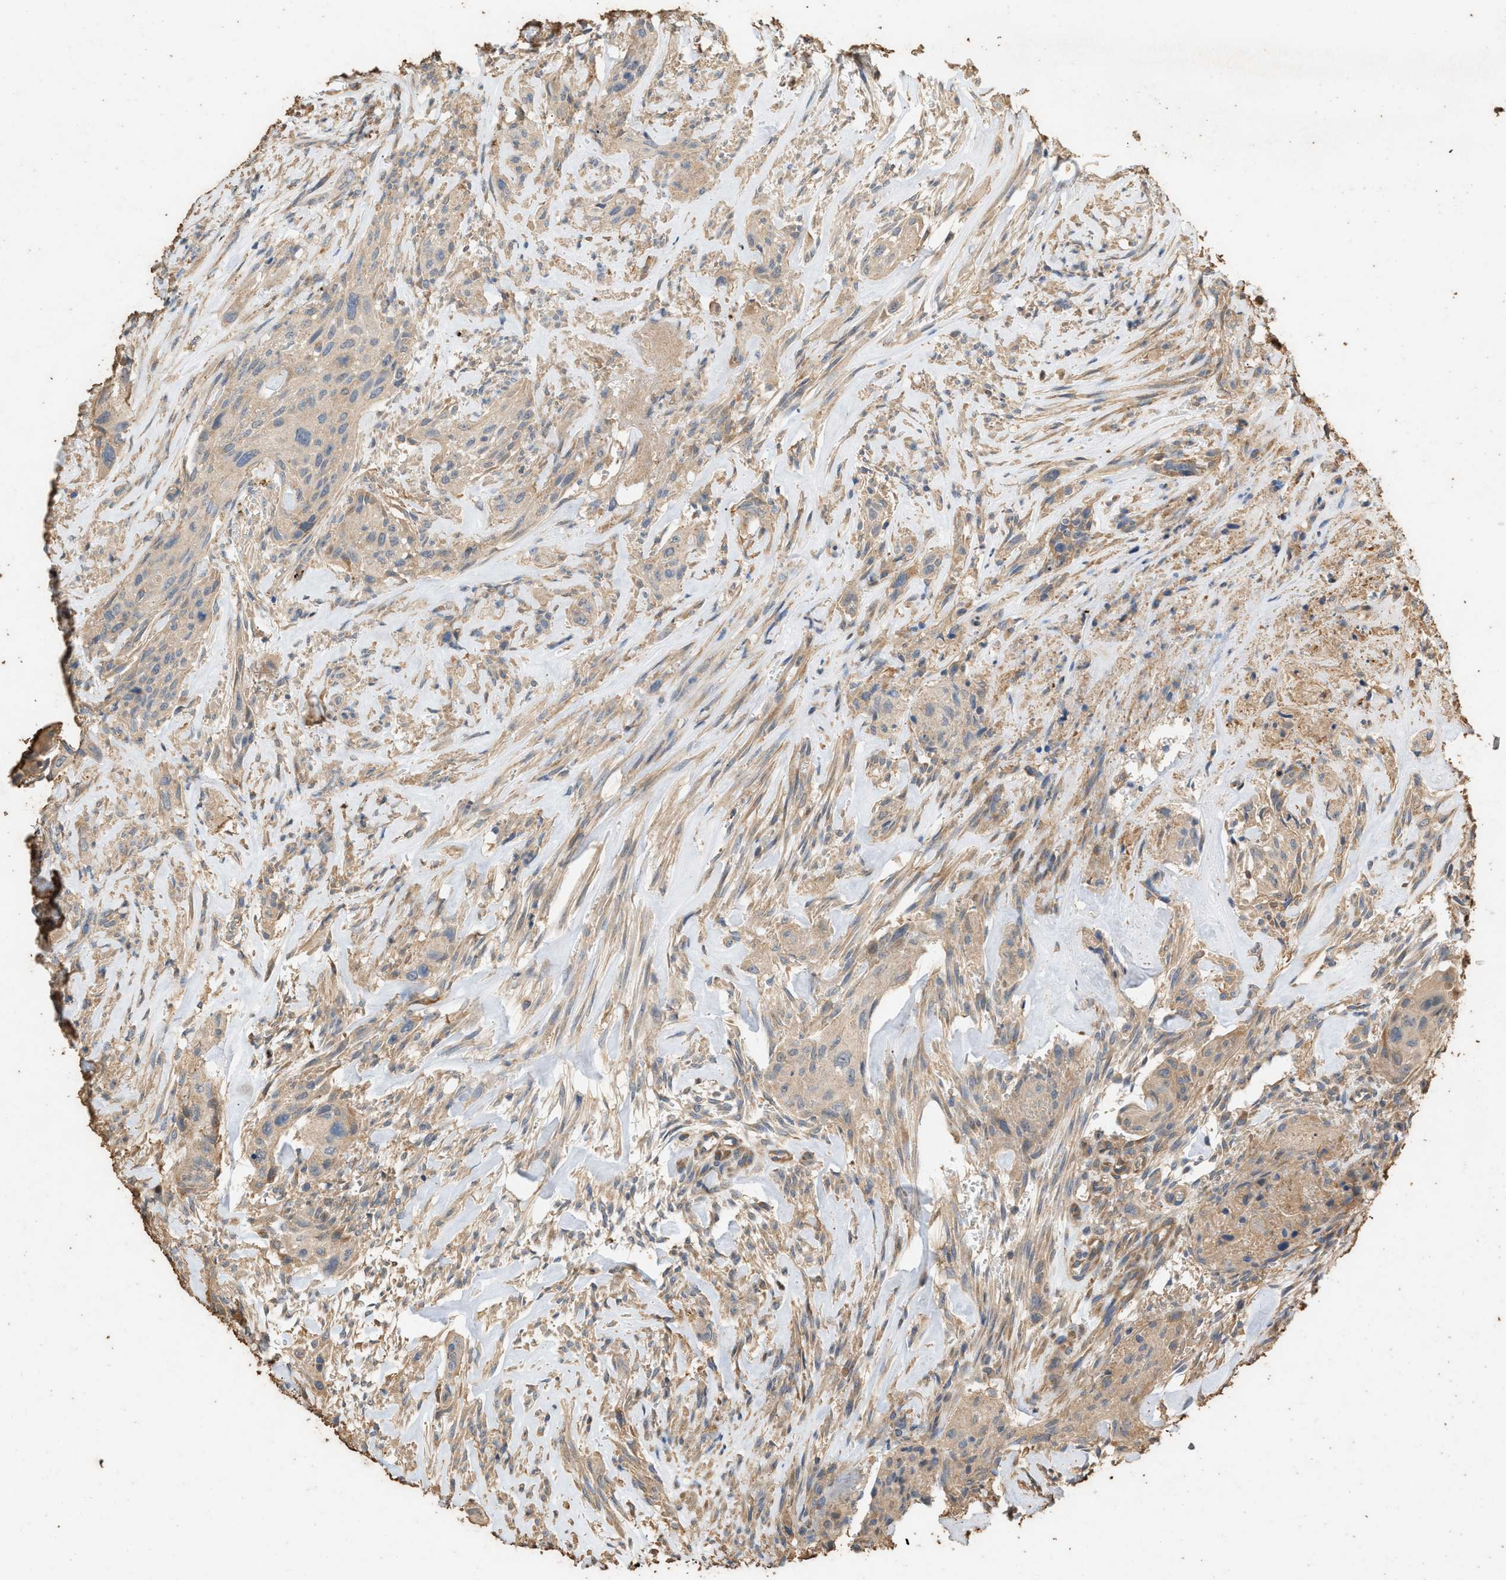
{"staining": {"intensity": "weak", "quantity": ">75%", "location": "cytoplasmic/membranous"}, "tissue": "urothelial cancer", "cell_type": "Tumor cells", "image_type": "cancer", "snomed": [{"axis": "morphology", "description": "Urothelial carcinoma, Low grade"}, {"axis": "morphology", "description": "Urothelial carcinoma, High grade"}, {"axis": "topography", "description": "Urinary bladder"}], "caption": "This image displays immunohistochemistry (IHC) staining of human low-grade urothelial carcinoma, with low weak cytoplasmic/membranous expression in about >75% of tumor cells.", "gene": "DCAF7", "patient": {"sex": "male", "age": 35}}